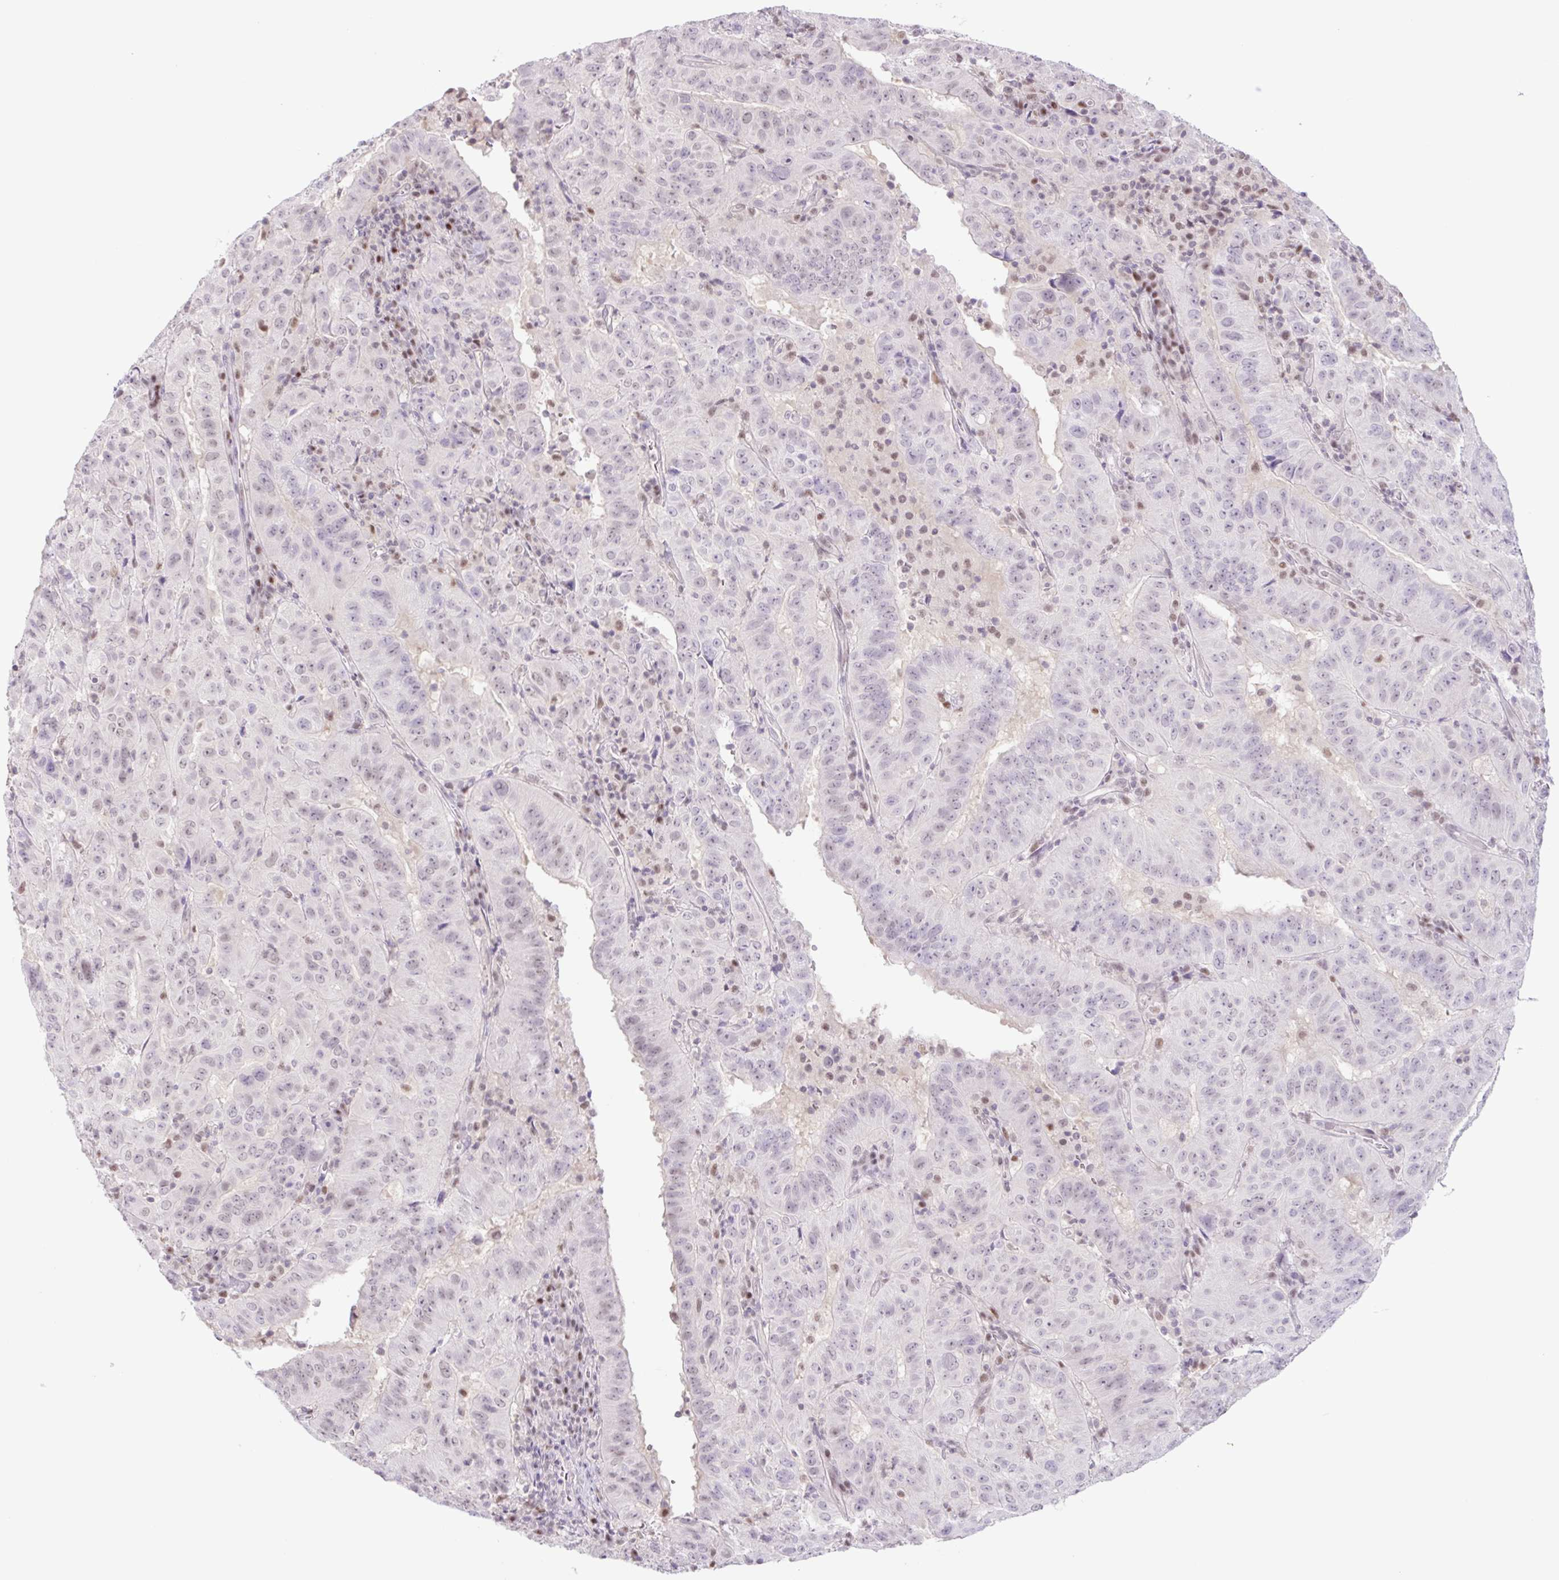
{"staining": {"intensity": "negative", "quantity": "none", "location": "none"}, "tissue": "pancreatic cancer", "cell_type": "Tumor cells", "image_type": "cancer", "snomed": [{"axis": "morphology", "description": "Adenocarcinoma, NOS"}, {"axis": "topography", "description": "Pancreas"}], "caption": "Immunohistochemistry micrograph of neoplastic tissue: human adenocarcinoma (pancreatic) stained with DAB (3,3'-diaminobenzidine) exhibits no significant protein expression in tumor cells. (Brightfield microscopy of DAB (3,3'-diaminobenzidine) immunohistochemistry at high magnification).", "gene": "TLE3", "patient": {"sex": "male", "age": 63}}